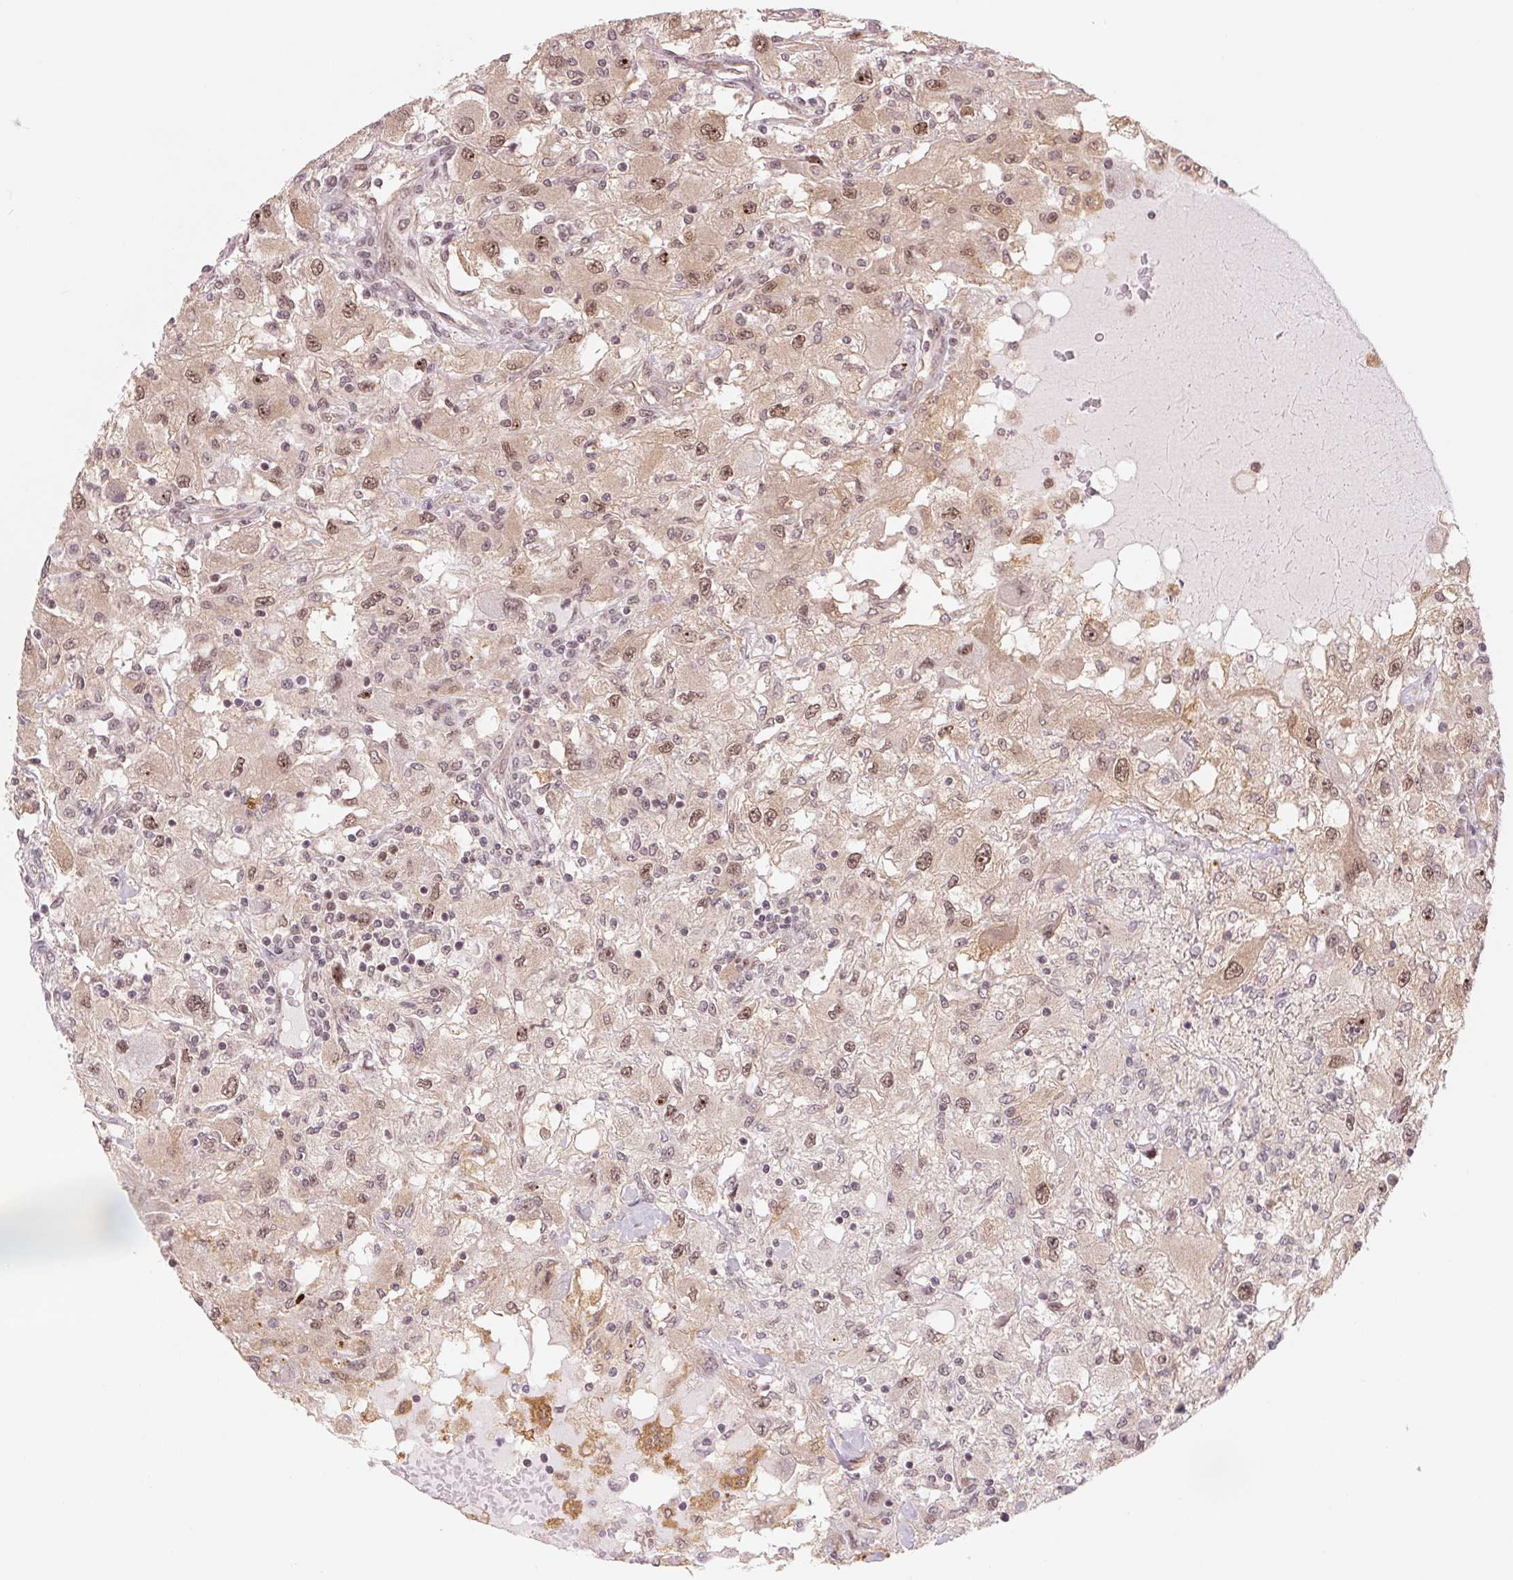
{"staining": {"intensity": "weak", "quantity": "25%-75%", "location": "cytoplasmic/membranous,nuclear"}, "tissue": "renal cancer", "cell_type": "Tumor cells", "image_type": "cancer", "snomed": [{"axis": "morphology", "description": "Adenocarcinoma, NOS"}, {"axis": "topography", "description": "Kidney"}], "caption": "Adenocarcinoma (renal) stained with DAB immunohistochemistry shows low levels of weak cytoplasmic/membranous and nuclear staining in about 25%-75% of tumor cells. The protein is stained brown, and the nuclei are stained in blue (DAB IHC with brightfield microscopy, high magnification).", "gene": "DNAJB6", "patient": {"sex": "female", "age": 67}}